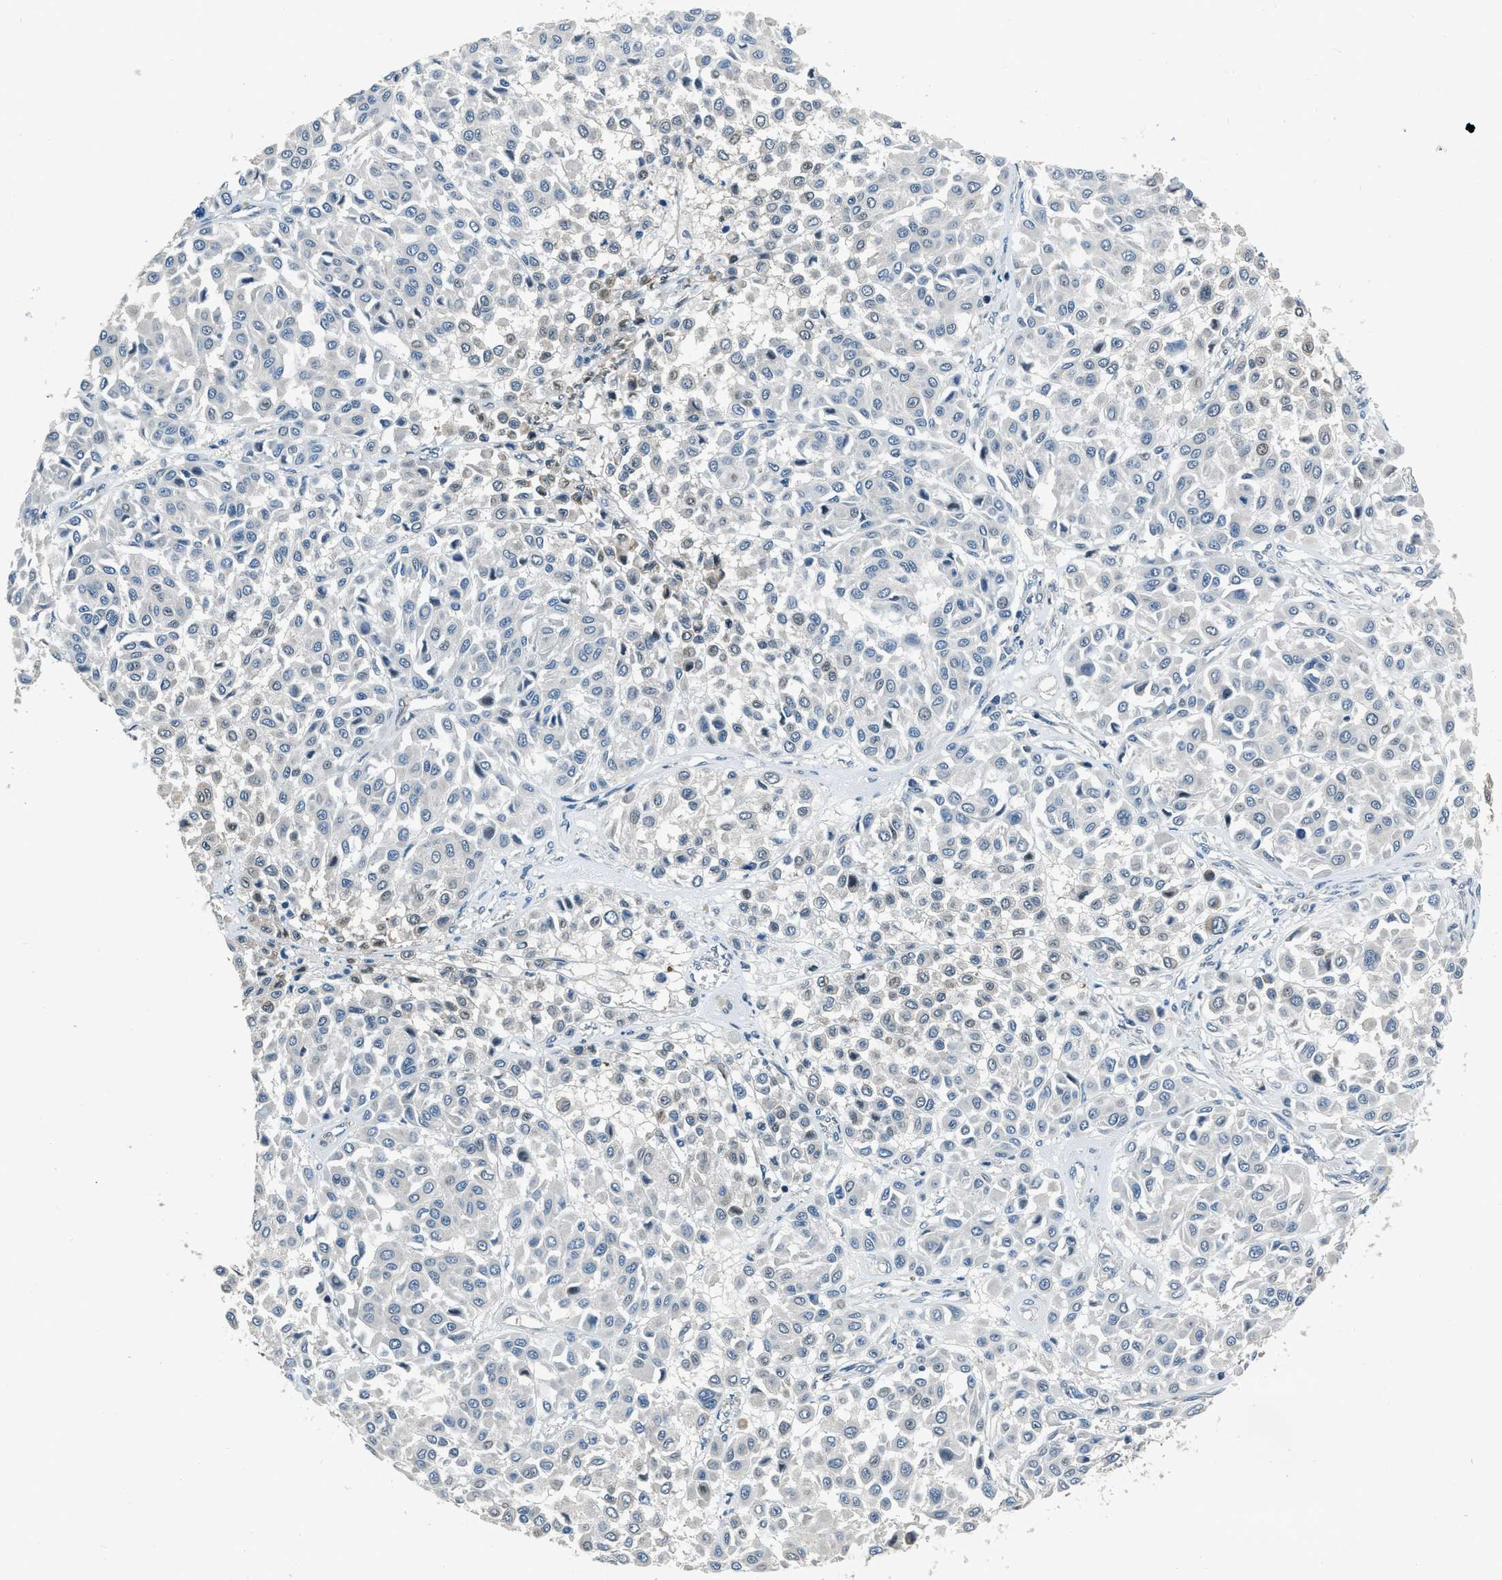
{"staining": {"intensity": "negative", "quantity": "none", "location": "none"}, "tissue": "melanoma", "cell_type": "Tumor cells", "image_type": "cancer", "snomed": [{"axis": "morphology", "description": "Malignant melanoma, Metastatic site"}, {"axis": "topography", "description": "Soft tissue"}], "caption": "IHC histopathology image of human melanoma stained for a protein (brown), which demonstrates no staining in tumor cells. (Brightfield microscopy of DAB (3,3'-diaminobenzidine) immunohistochemistry (IHC) at high magnification).", "gene": "NUDCD3", "patient": {"sex": "male", "age": 41}}